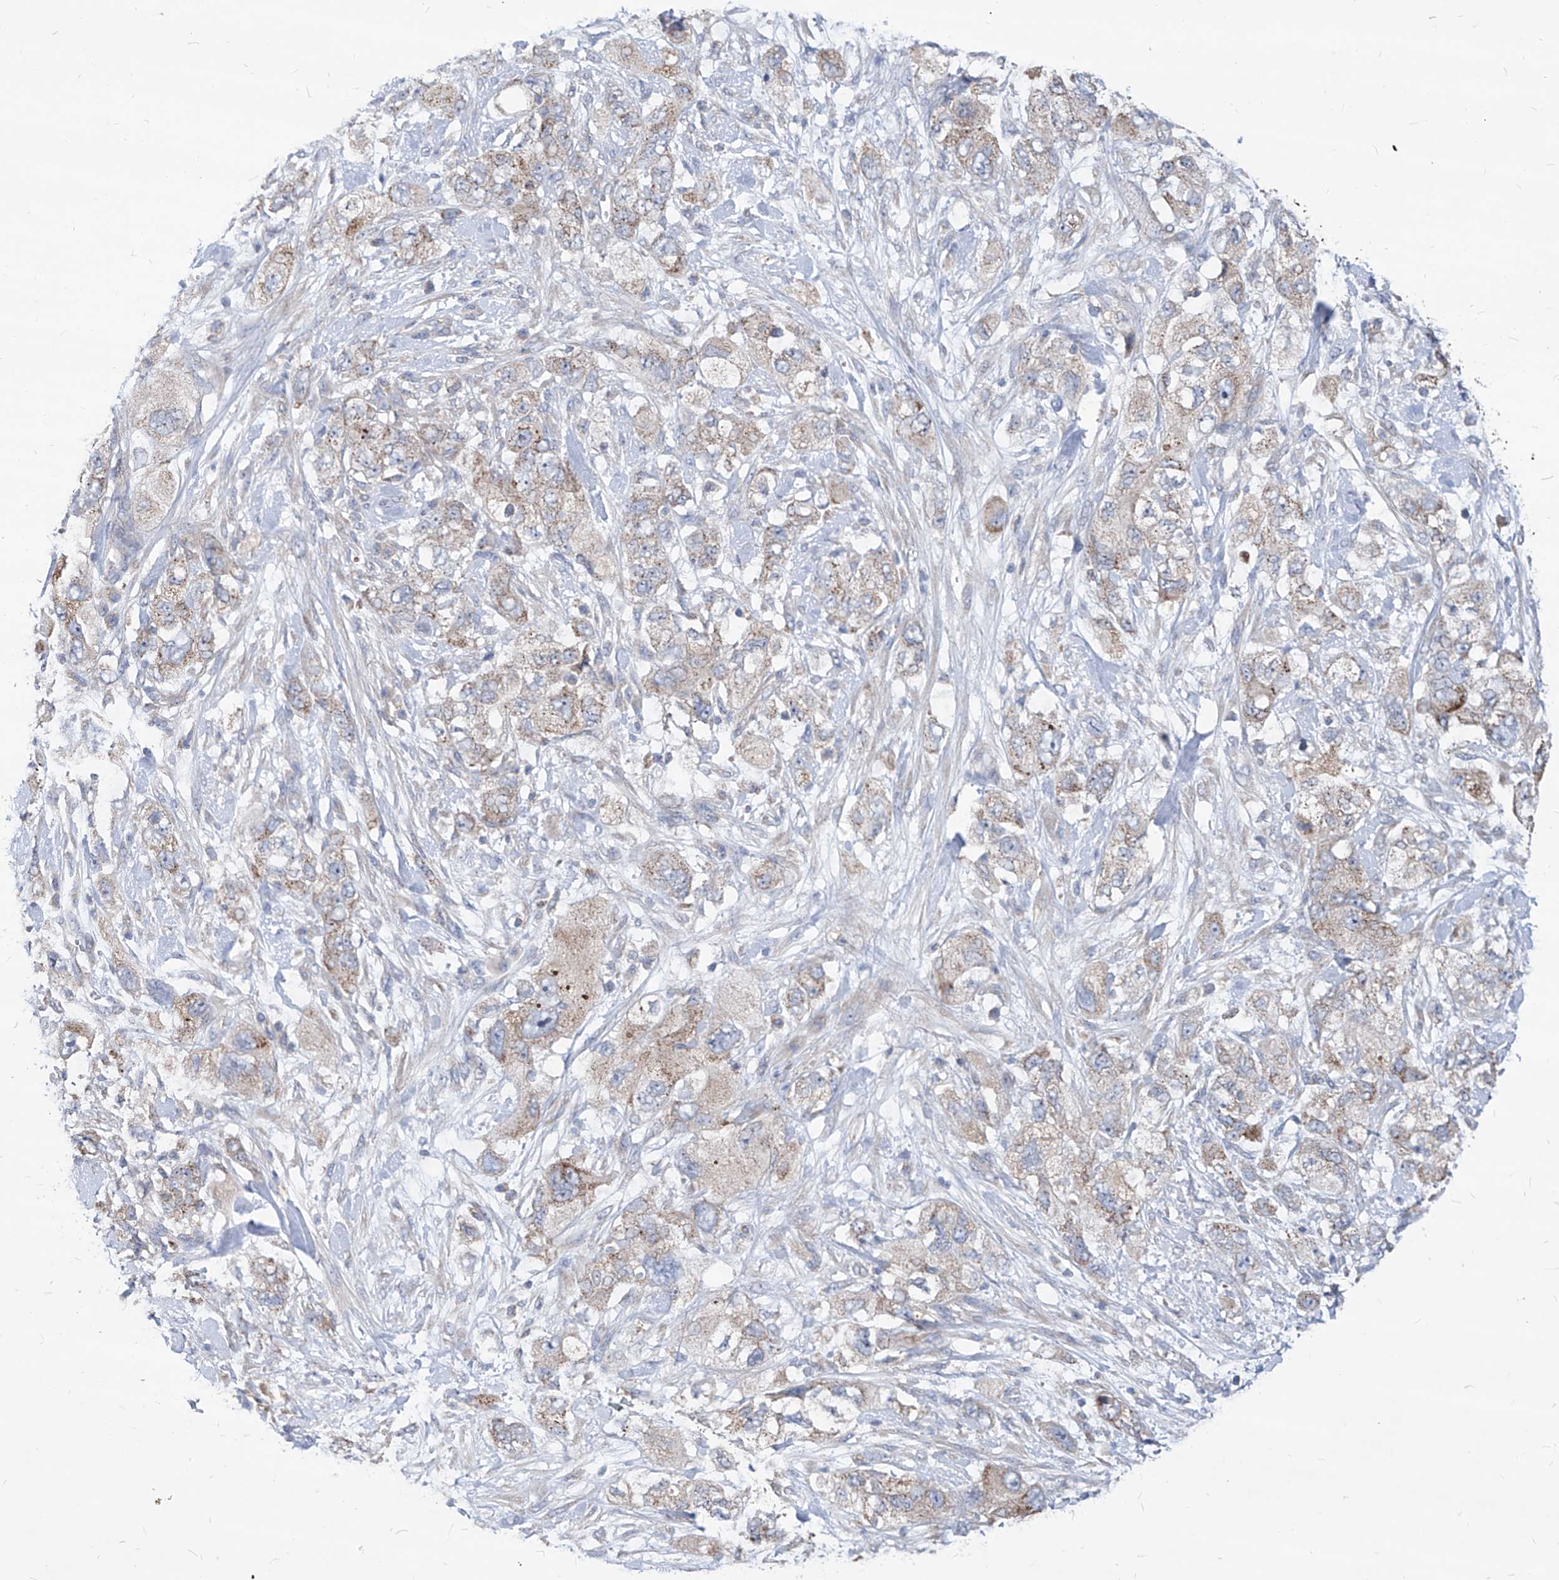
{"staining": {"intensity": "weak", "quantity": "25%-75%", "location": "cytoplasmic/membranous"}, "tissue": "pancreatic cancer", "cell_type": "Tumor cells", "image_type": "cancer", "snomed": [{"axis": "morphology", "description": "Adenocarcinoma, NOS"}, {"axis": "topography", "description": "Pancreas"}], "caption": "An immunohistochemistry photomicrograph of tumor tissue is shown. Protein staining in brown labels weak cytoplasmic/membranous positivity in pancreatic cancer (adenocarcinoma) within tumor cells.", "gene": "AGPS", "patient": {"sex": "female", "age": 73}}